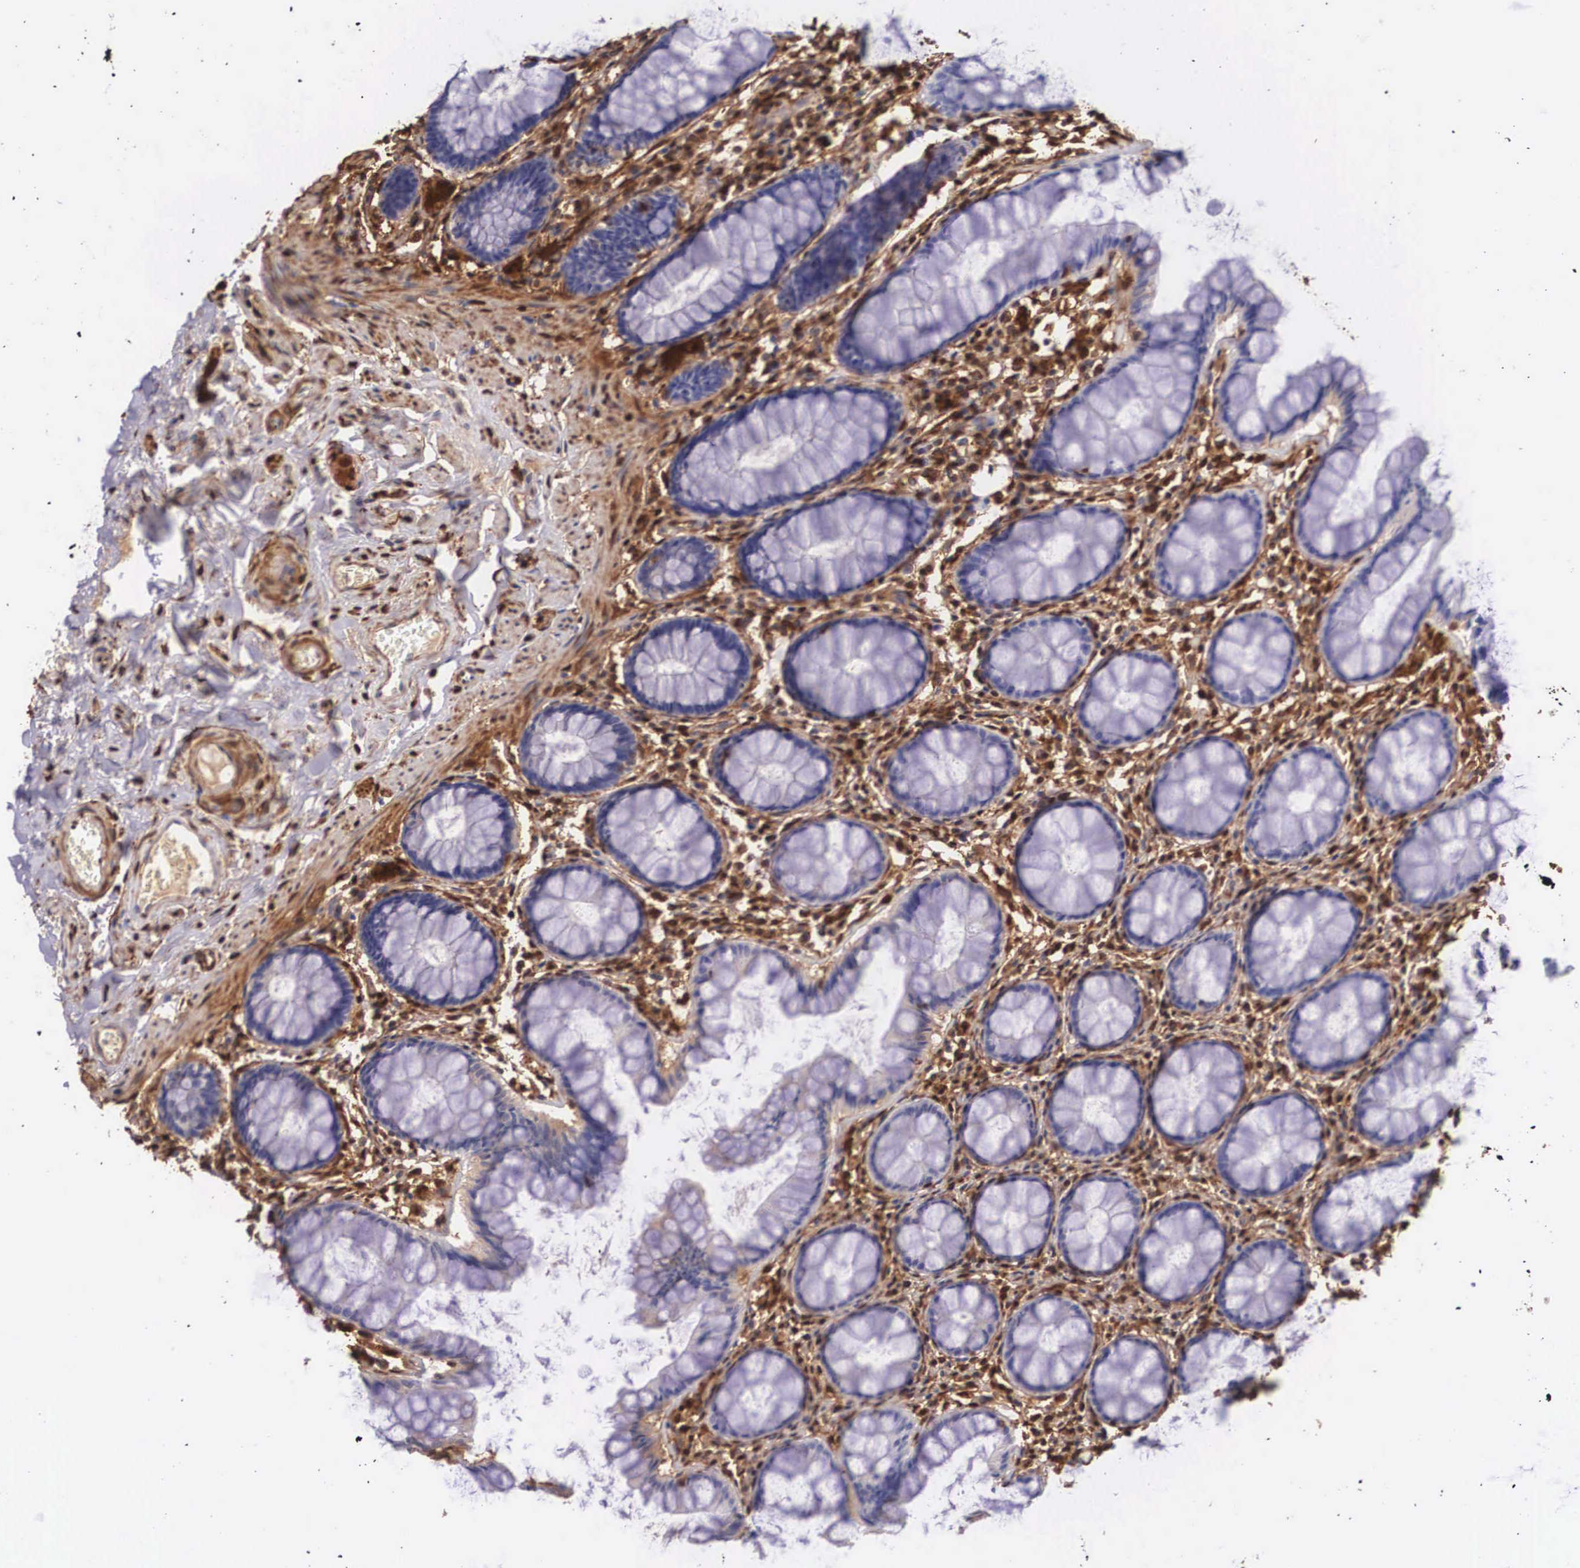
{"staining": {"intensity": "negative", "quantity": "none", "location": "none"}, "tissue": "rectum", "cell_type": "Glandular cells", "image_type": "normal", "snomed": [{"axis": "morphology", "description": "Normal tissue, NOS"}, {"axis": "topography", "description": "Rectum"}], "caption": "Human rectum stained for a protein using IHC shows no positivity in glandular cells.", "gene": "LGALS1", "patient": {"sex": "male", "age": 86}}